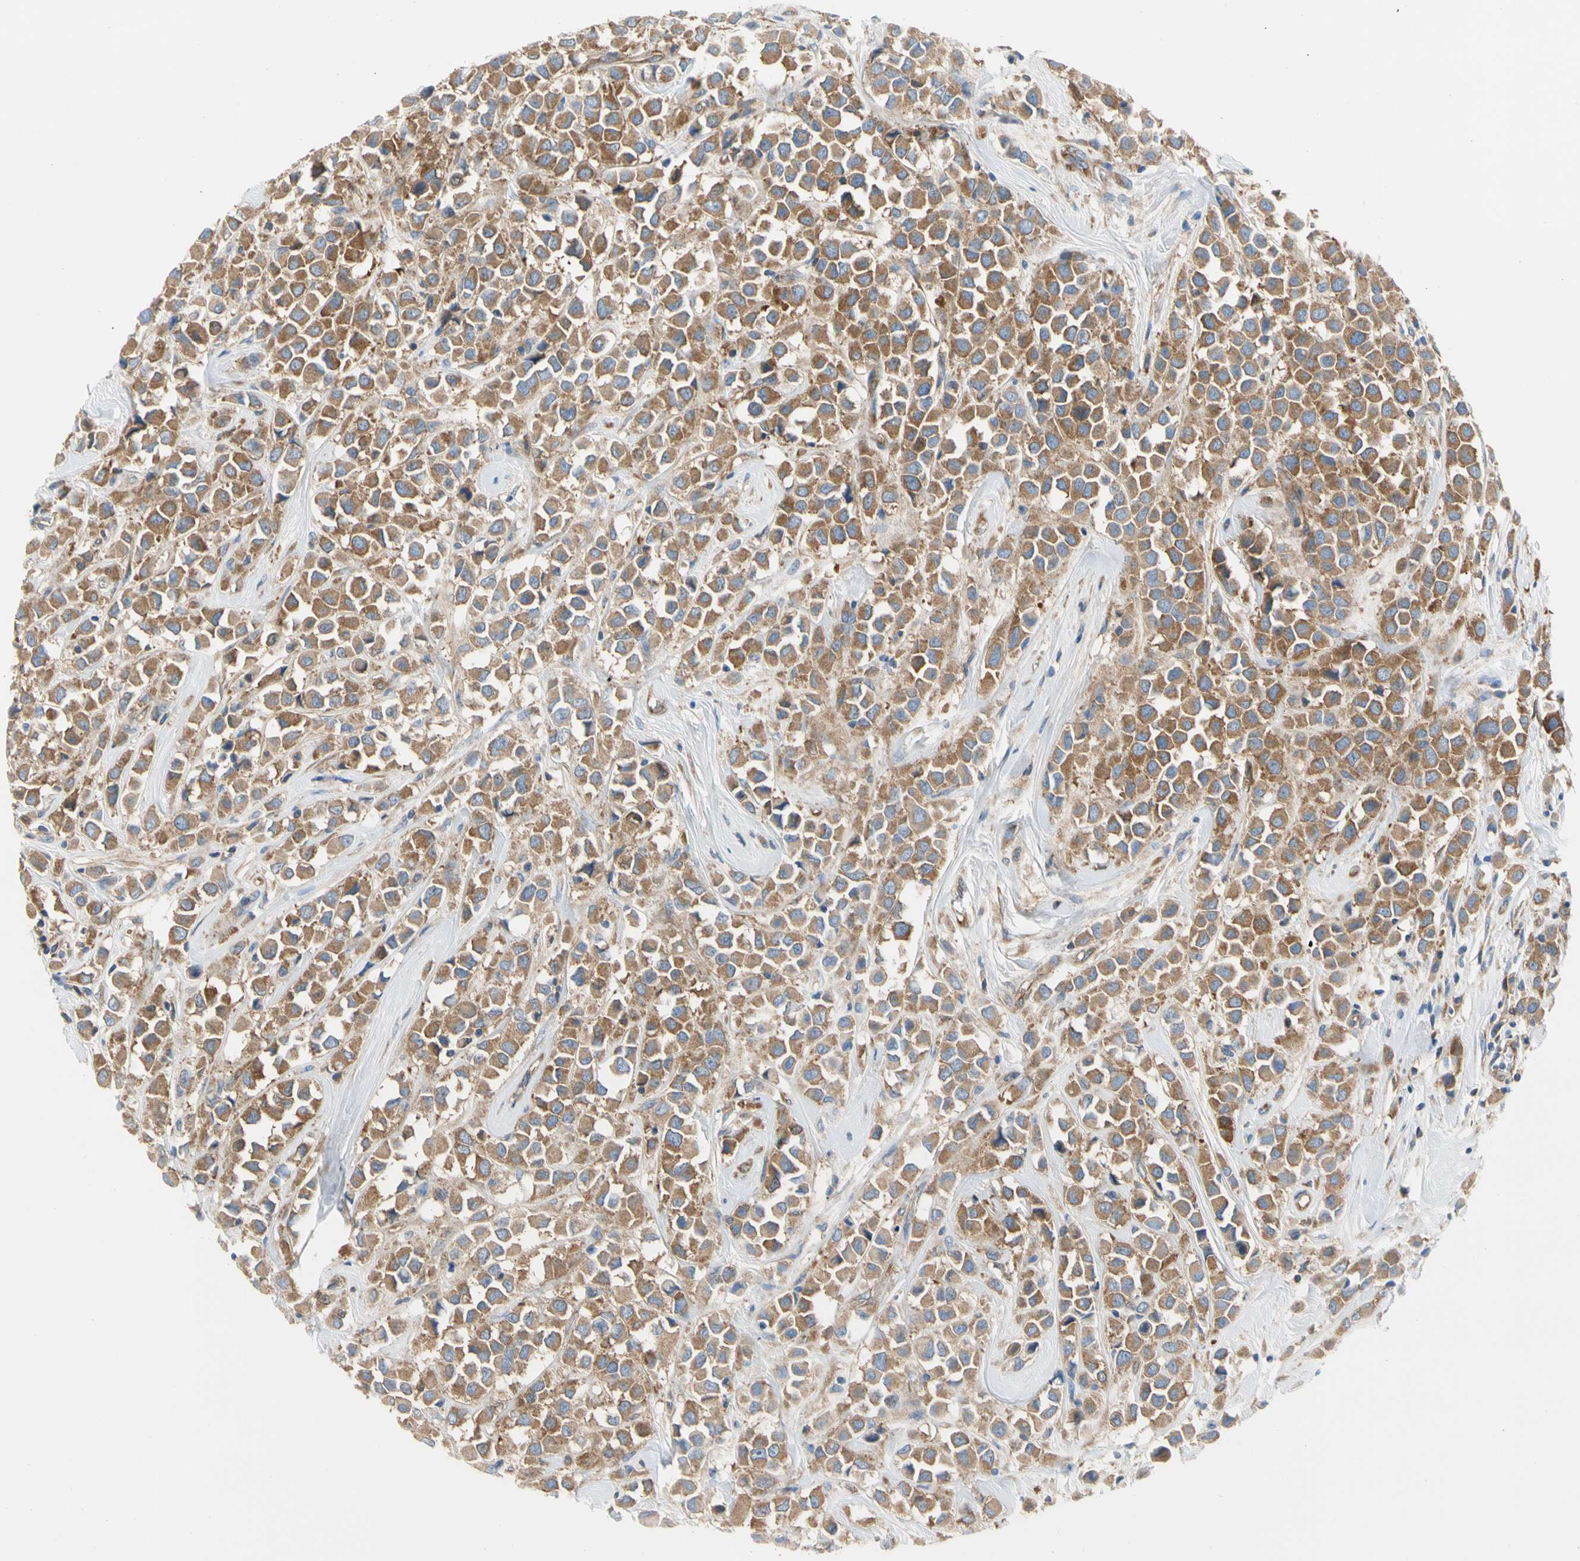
{"staining": {"intensity": "moderate", "quantity": ">75%", "location": "cytoplasmic/membranous"}, "tissue": "breast cancer", "cell_type": "Tumor cells", "image_type": "cancer", "snomed": [{"axis": "morphology", "description": "Duct carcinoma"}, {"axis": "topography", "description": "Breast"}], "caption": "High-magnification brightfield microscopy of breast cancer (infiltrating ductal carcinoma) stained with DAB (brown) and counterstained with hematoxylin (blue). tumor cells exhibit moderate cytoplasmic/membranous staining is seen in about>75% of cells.", "gene": "GPHN", "patient": {"sex": "female", "age": 61}}